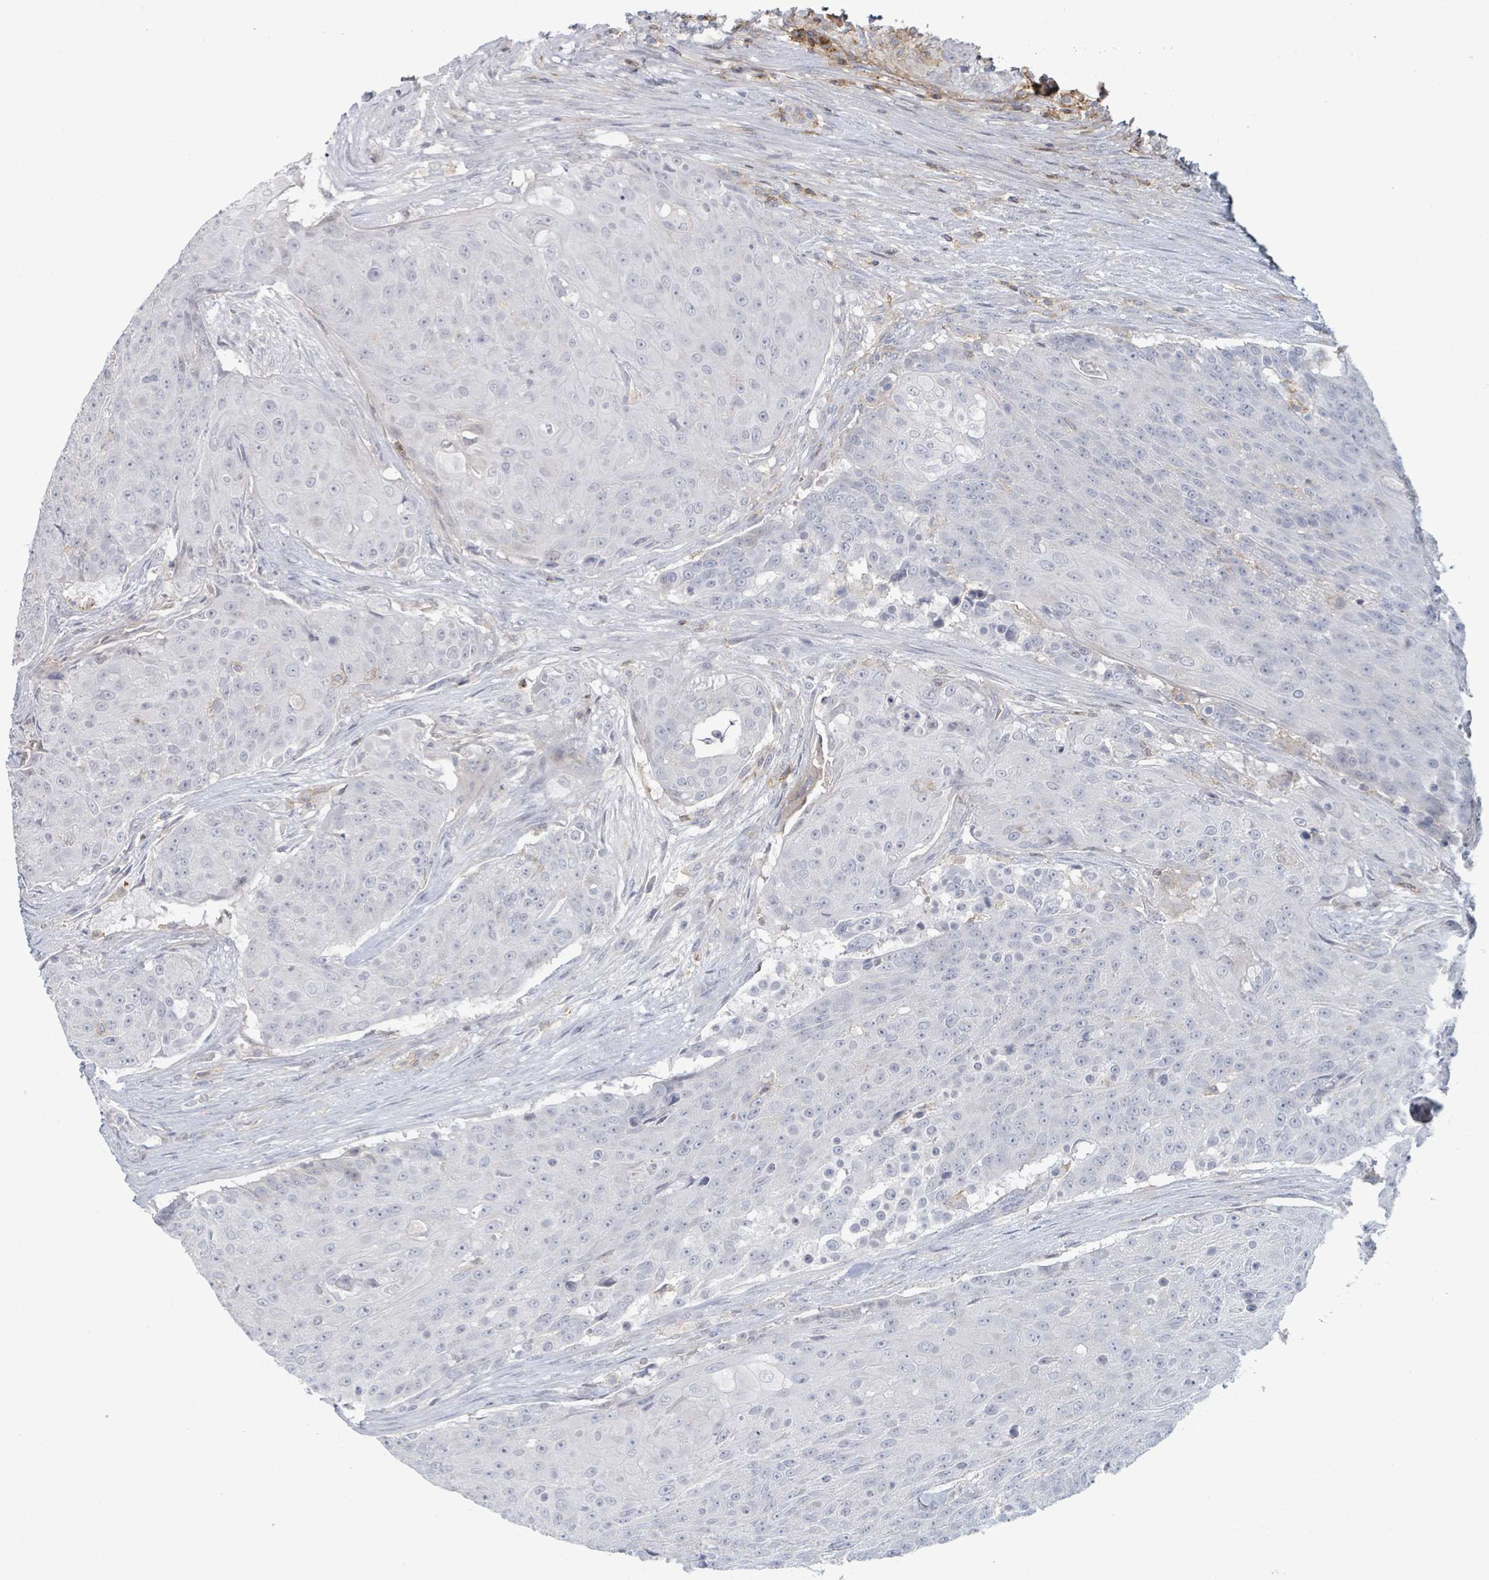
{"staining": {"intensity": "negative", "quantity": "none", "location": "none"}, "tissue": "urothelial cancer", "cell_type": "Tumor cells", "image_type": "cancer", "snomed": [{"axis": "morphology", "description": "Urothelial carcinoma, High grade"}, {"axis": "topography", "description": "Urinary bladder"}], "caption": "An image of urothelial cancer stained for a protein demonstrates no brown staining in tumor cells. (Immunohistochemistry (ihc), brightfield microscopy, high magnification).", "gene": "TNFRSF14", "patient": {"sex": "female", "age": 63}}